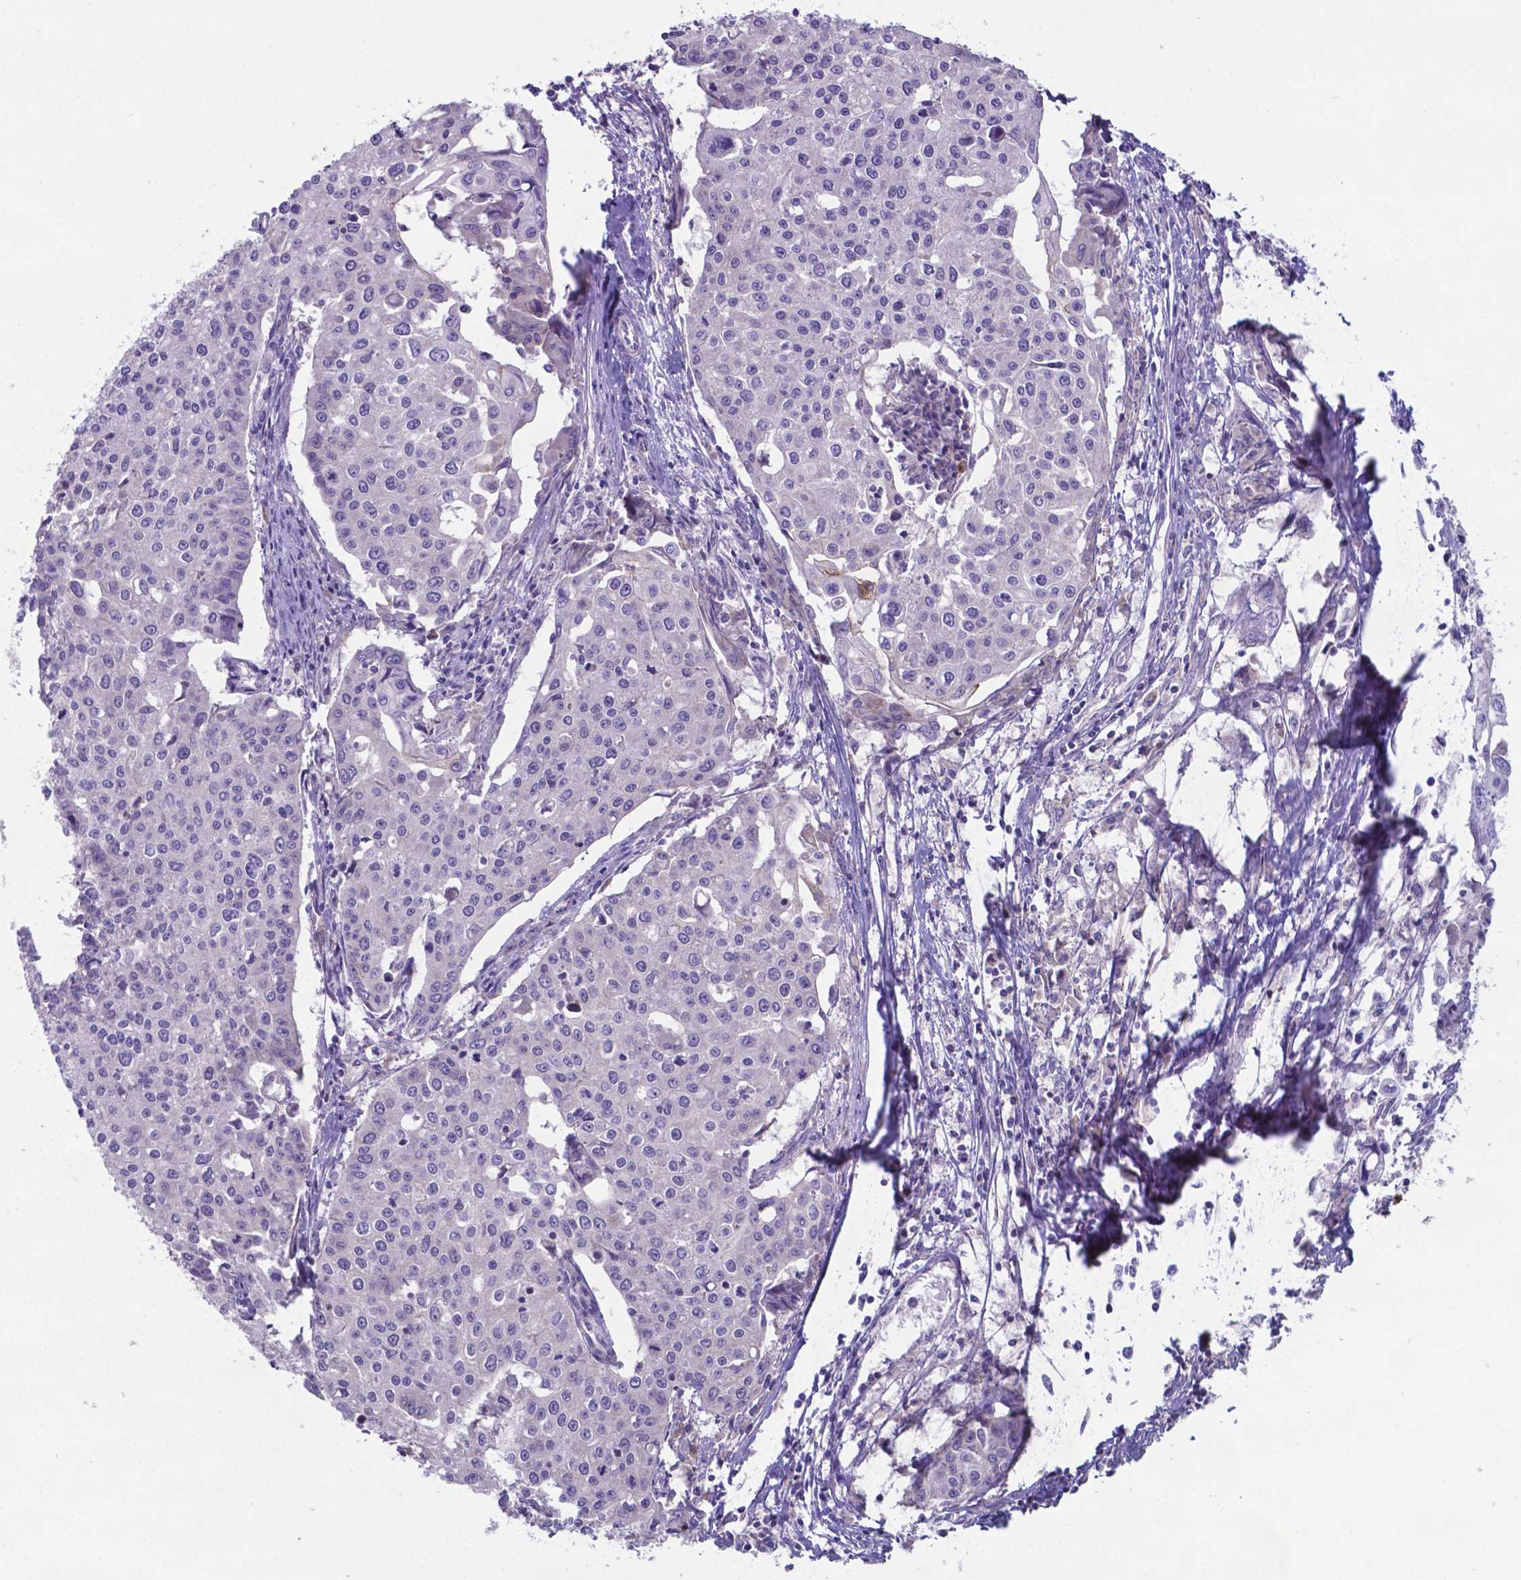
{"staining": {"intensity": "negative", "quantity": "none", "location": "none"}, "tissue": "cervical cancer", "cell_type": "Tumor cells", "image_type": "cancer", "snomed": [{"axis": "morphology", "description": "Squamous cell carcinoma, NOS"}, {"axis": "topography", "description": "Cervix"}], "caption": "High power microscopy image of an IHC micrograph of cervical squamous cell carcinoma, revealing no significant positivity in tumor cells.", "gene": "TYRO3", "patient": {"sex": "female", "age": 38}}